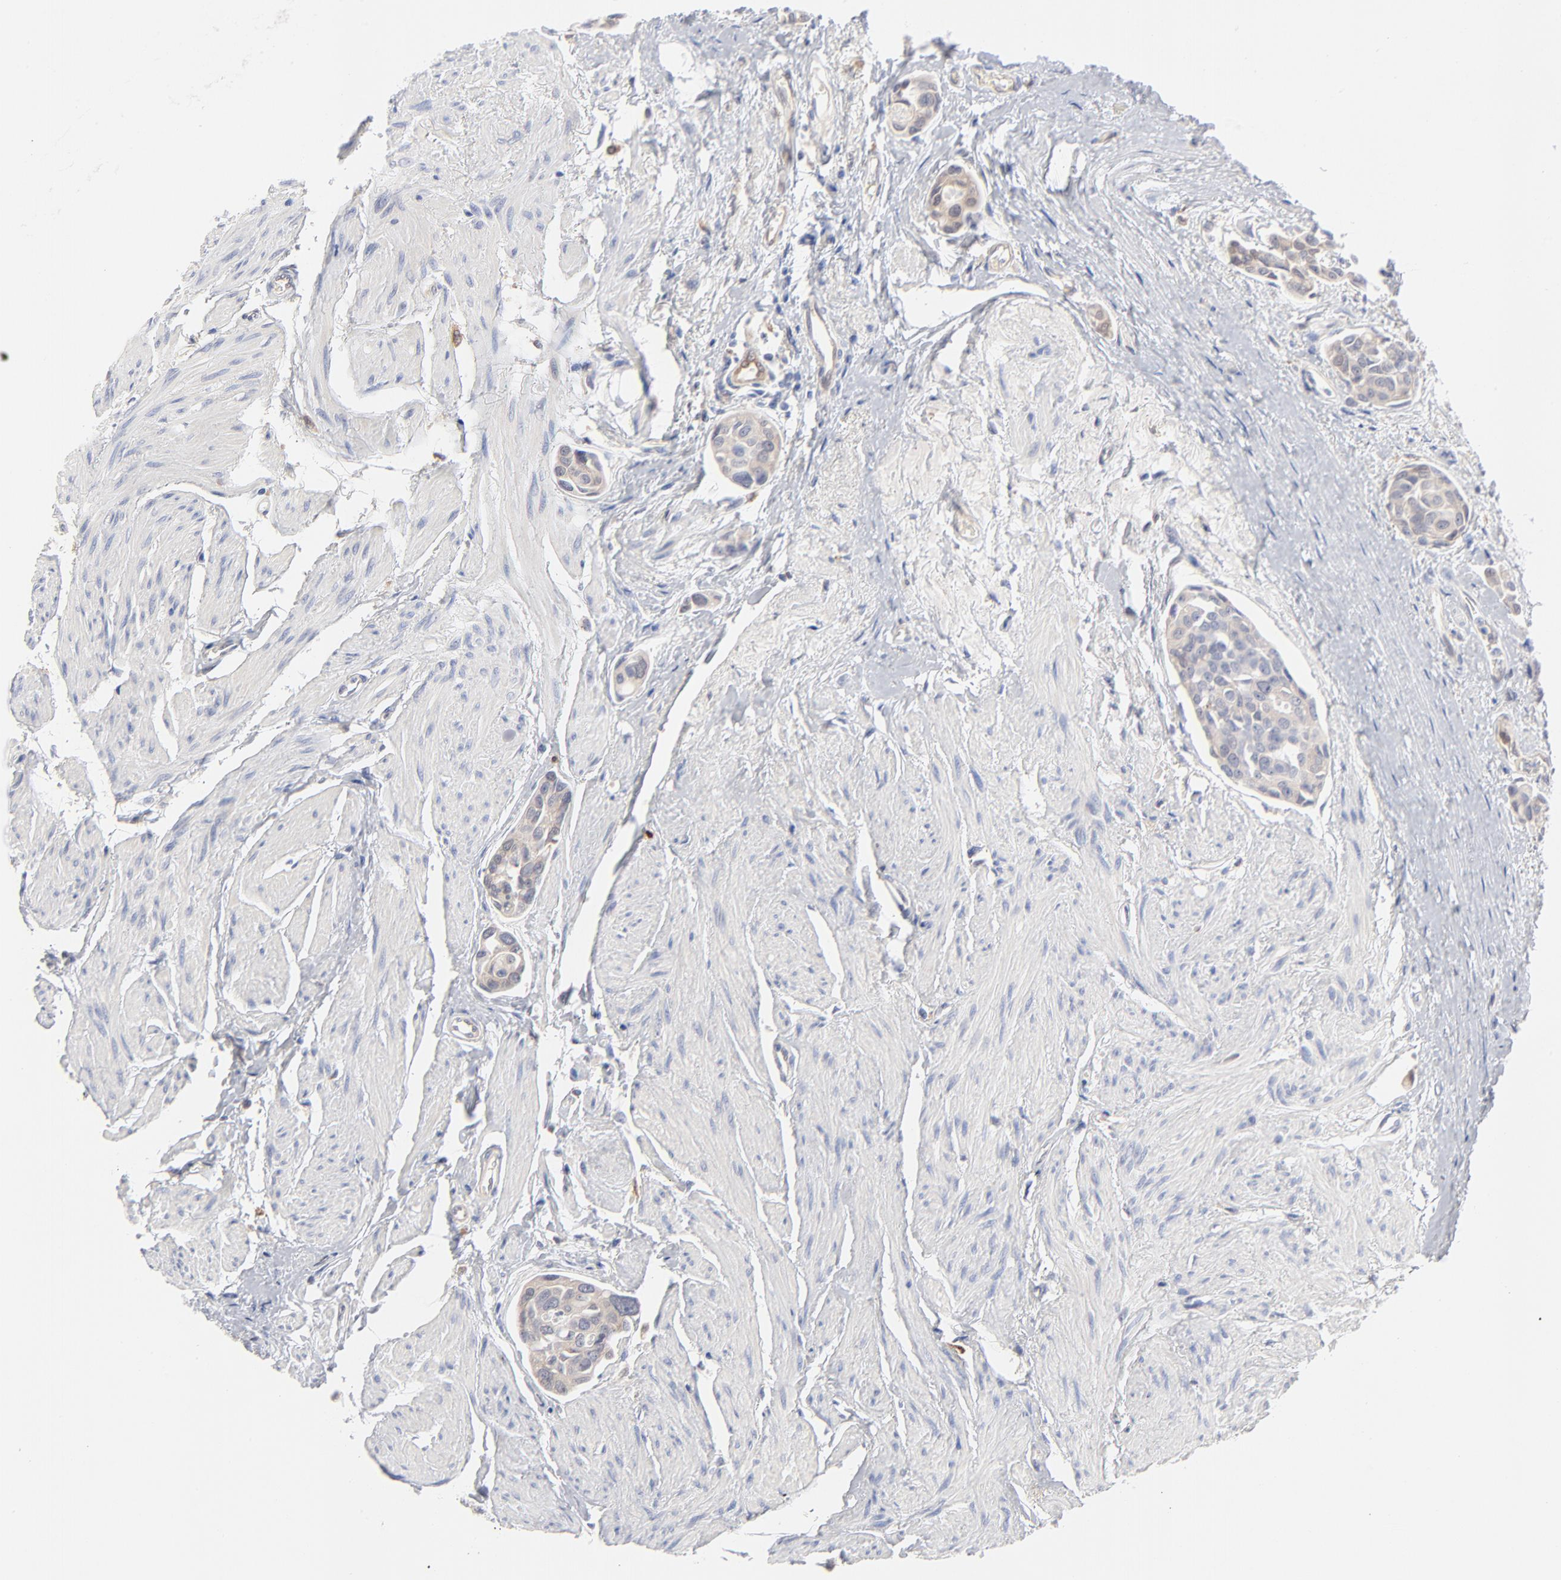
{"staining": {"intensity": "weak", "quantity": ">75%", "location": "cytoplasmic/membranous"}, "tissue": "urothelial cancer", "cell_type": "Tumor cells", "image_type": "cancer", "snomed": [{"axis": "morphology", "description": "Urothelial carcinoma, High grade"}, {"axis": "topography", "description": "Urinary bladder"}], "caption": "This image shows immunohistochemistry staining of urothelial cancer, with low weak cytoplasmic/membranous expression in about >75% of tumor cells.", "gene": "ARRB1", "patient": {"sex": "male", "age": 78}}